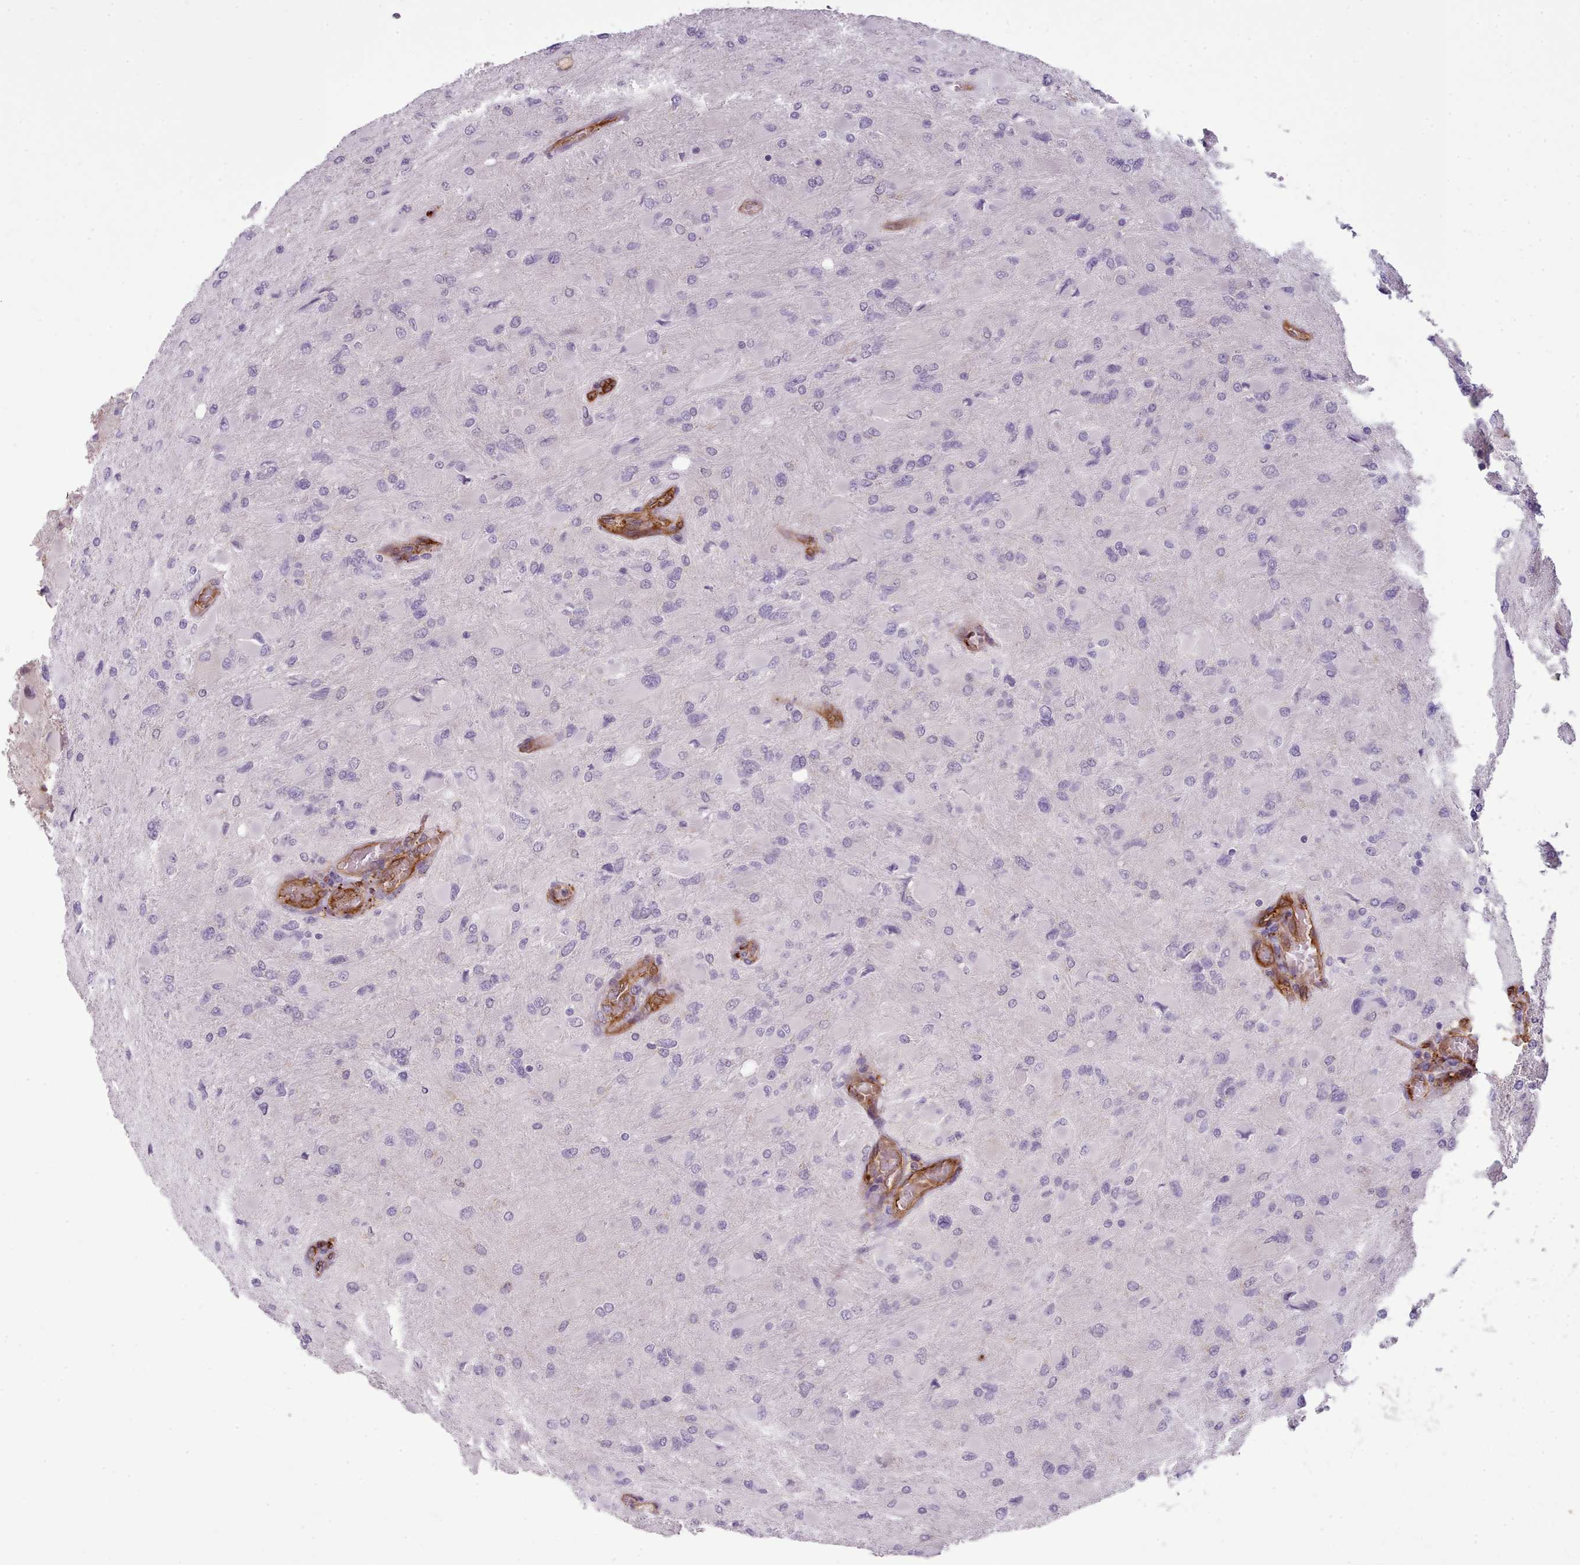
{"staining": {"intensity": "negative", "quantity": "none", "location": "none"}, "tissue": "glioma", "cell_type": "Tumor cells", "image_type": "cancer", "snomed": [{"axis": "morphology", "description": "Glioma, malignant, High grade"}, {"axis": "topography", "description": "Cerebral cortex"}], "caption": "A micrograph of human malignant glioma (high-grade) is negative for staining in tumor cells.", "gene": "CD300LF", "patient": {"sex": "female", "age": 36}}